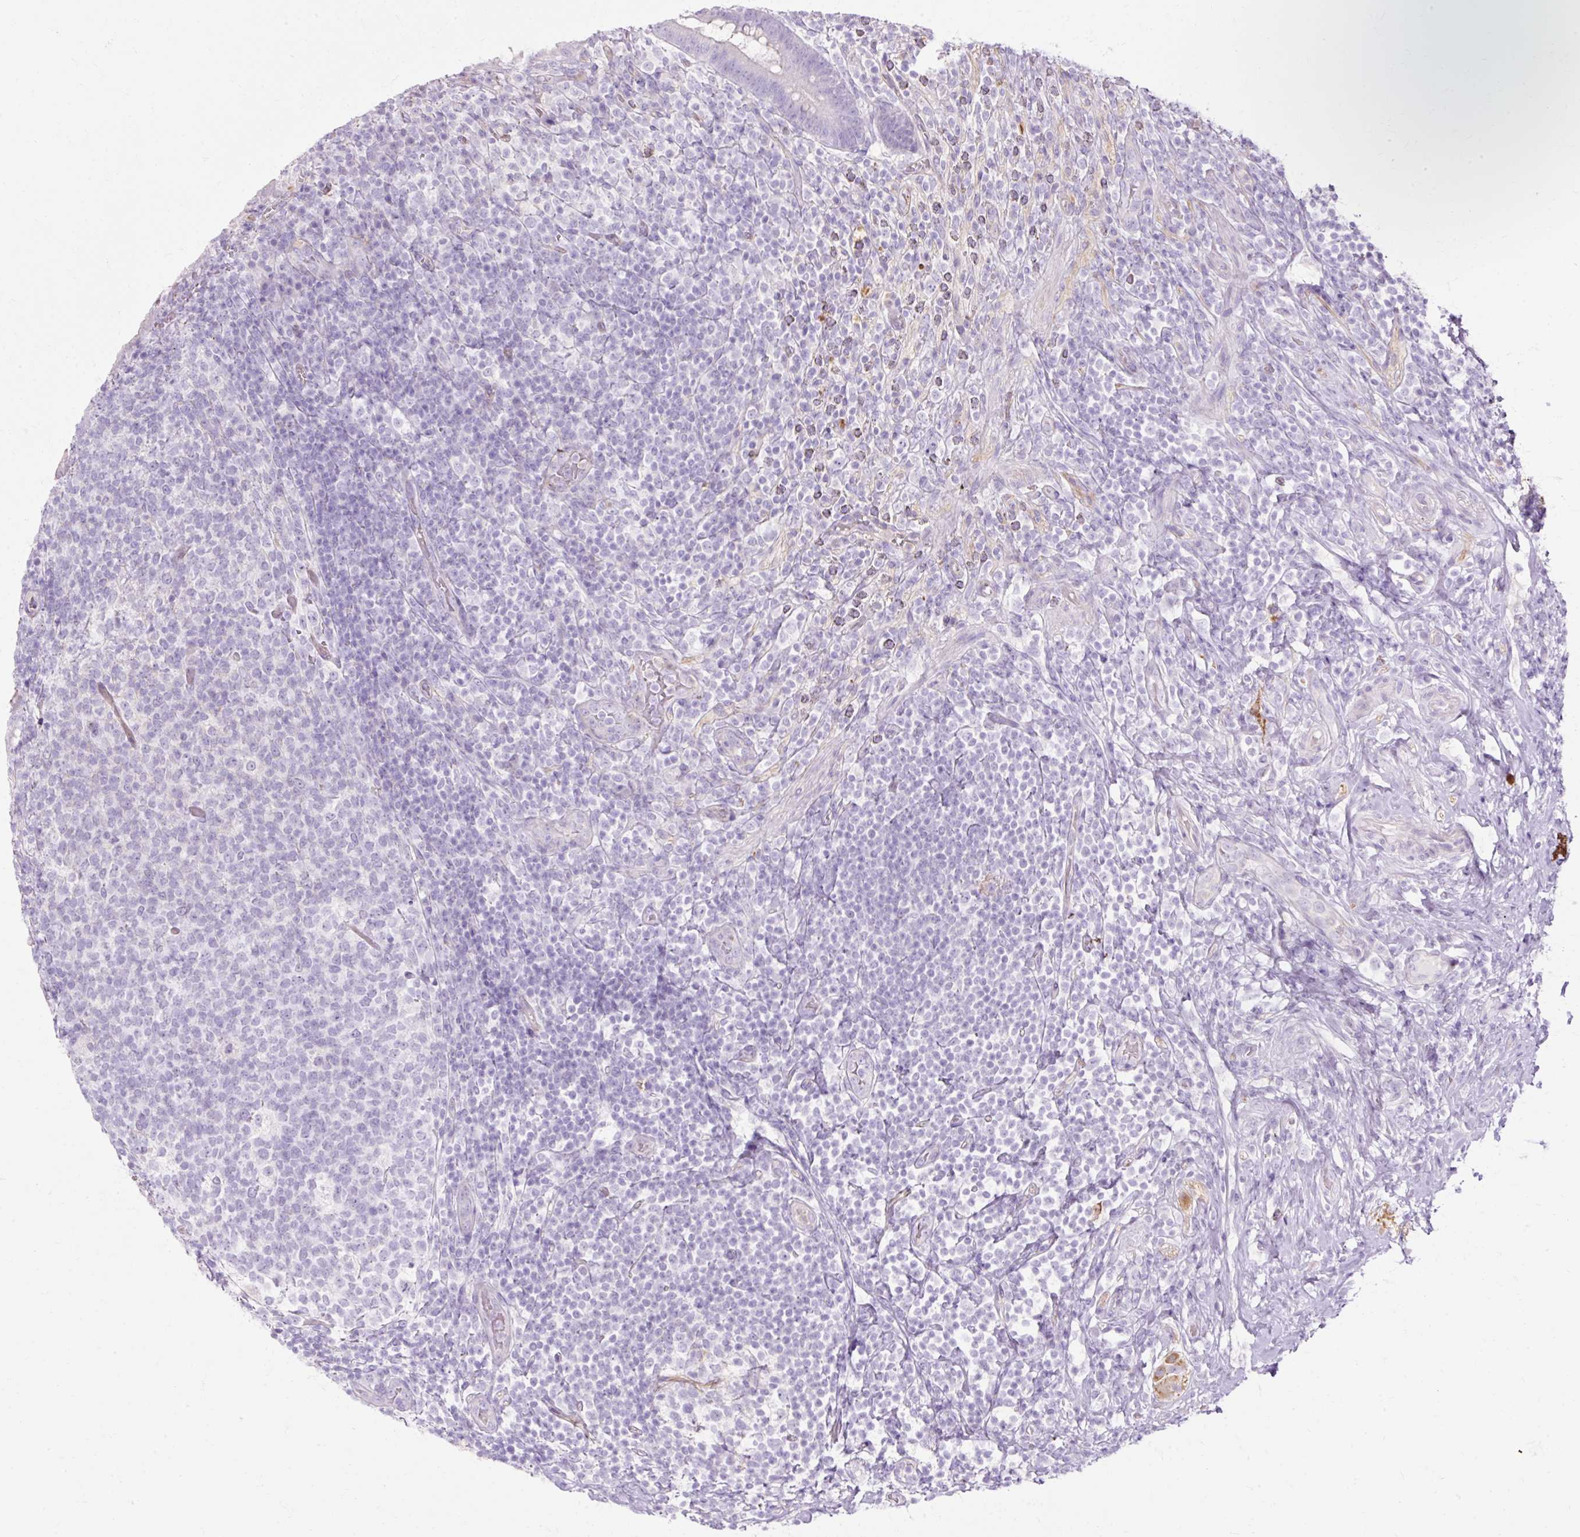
{"staining": {"intensity": "negative", "quantity": "none", "location": "none"}, "tissue": "appendix", "cell_type": "Glandular cells", "image_type": "normal", "snomed": [{"axis": "morphology", "description": "Normal tissue, NOS"}, {"axis": "topography", "description": "Appendix"}], "caption": "A high-resolution micrograph shows IHC staining of normal appendix, which displays no significant staining in glandular cells. (Brightfield microscopy of DAB (3,3'-diaminobenzidine) IHC at high magnification).", "gene": "HSD11B1", "patient": {"sex": "female", "age": 43}}